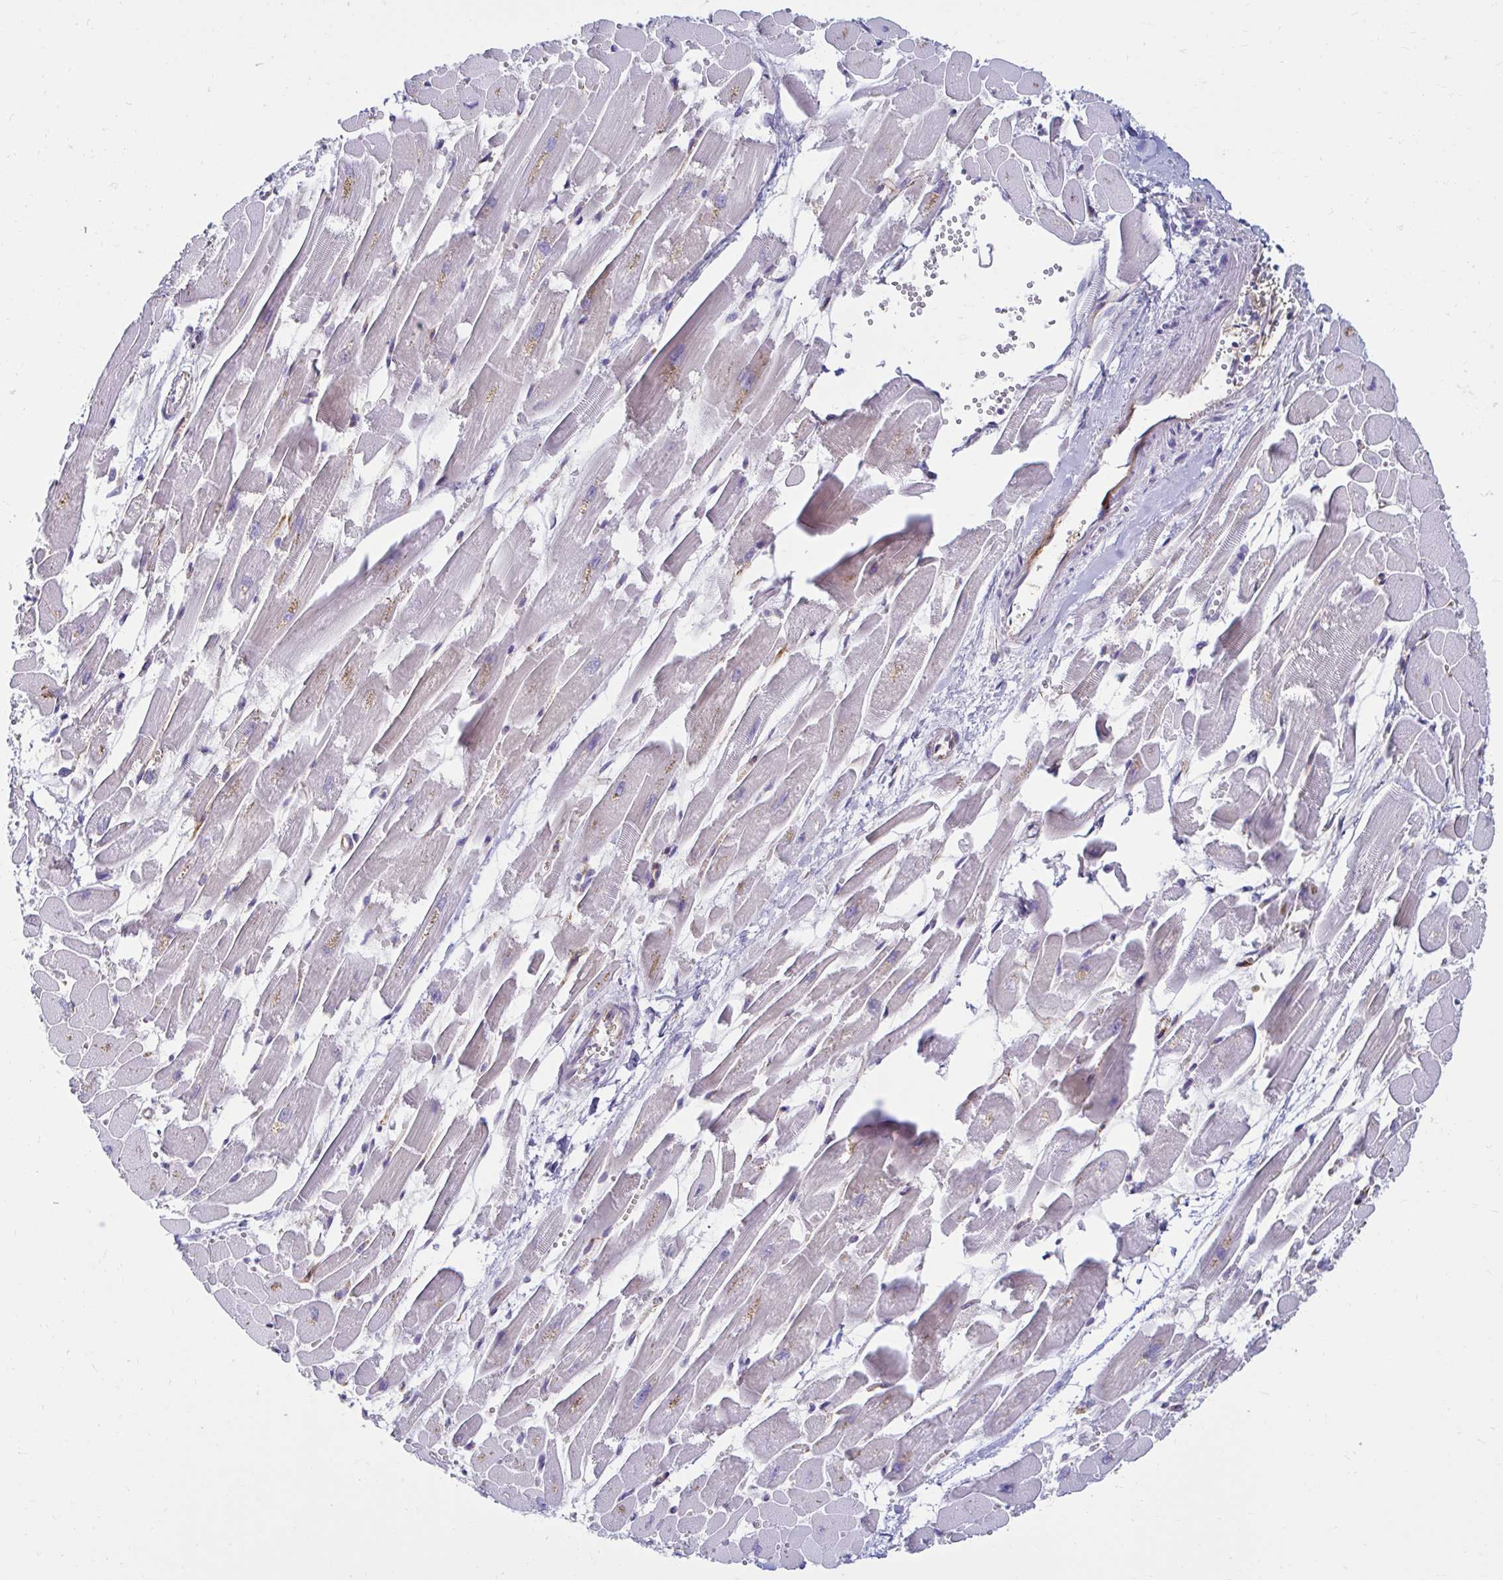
{"staining": {"intensity": "weak", "quantity": "<25%", "location": "cytoplasmic/membranous"}, "tissue": "heart muscle", "cell_type": "Cardiomyocytes", "image_type": "normal", "snomed": [{"axis": "morphology", "description": "Normal tissue, NOS"}, {"axis": "topography", "description": "Heart"}], "caption": "DAB immunohistochemical staining of unremarkable human heart muscle shows no significant staining in cardiomyocytes. (Immunohistochemistry, brightfield microscopy, high magnification).", "gene": "ANKRD62", "patient": {"sex": "female", "age": 52}}